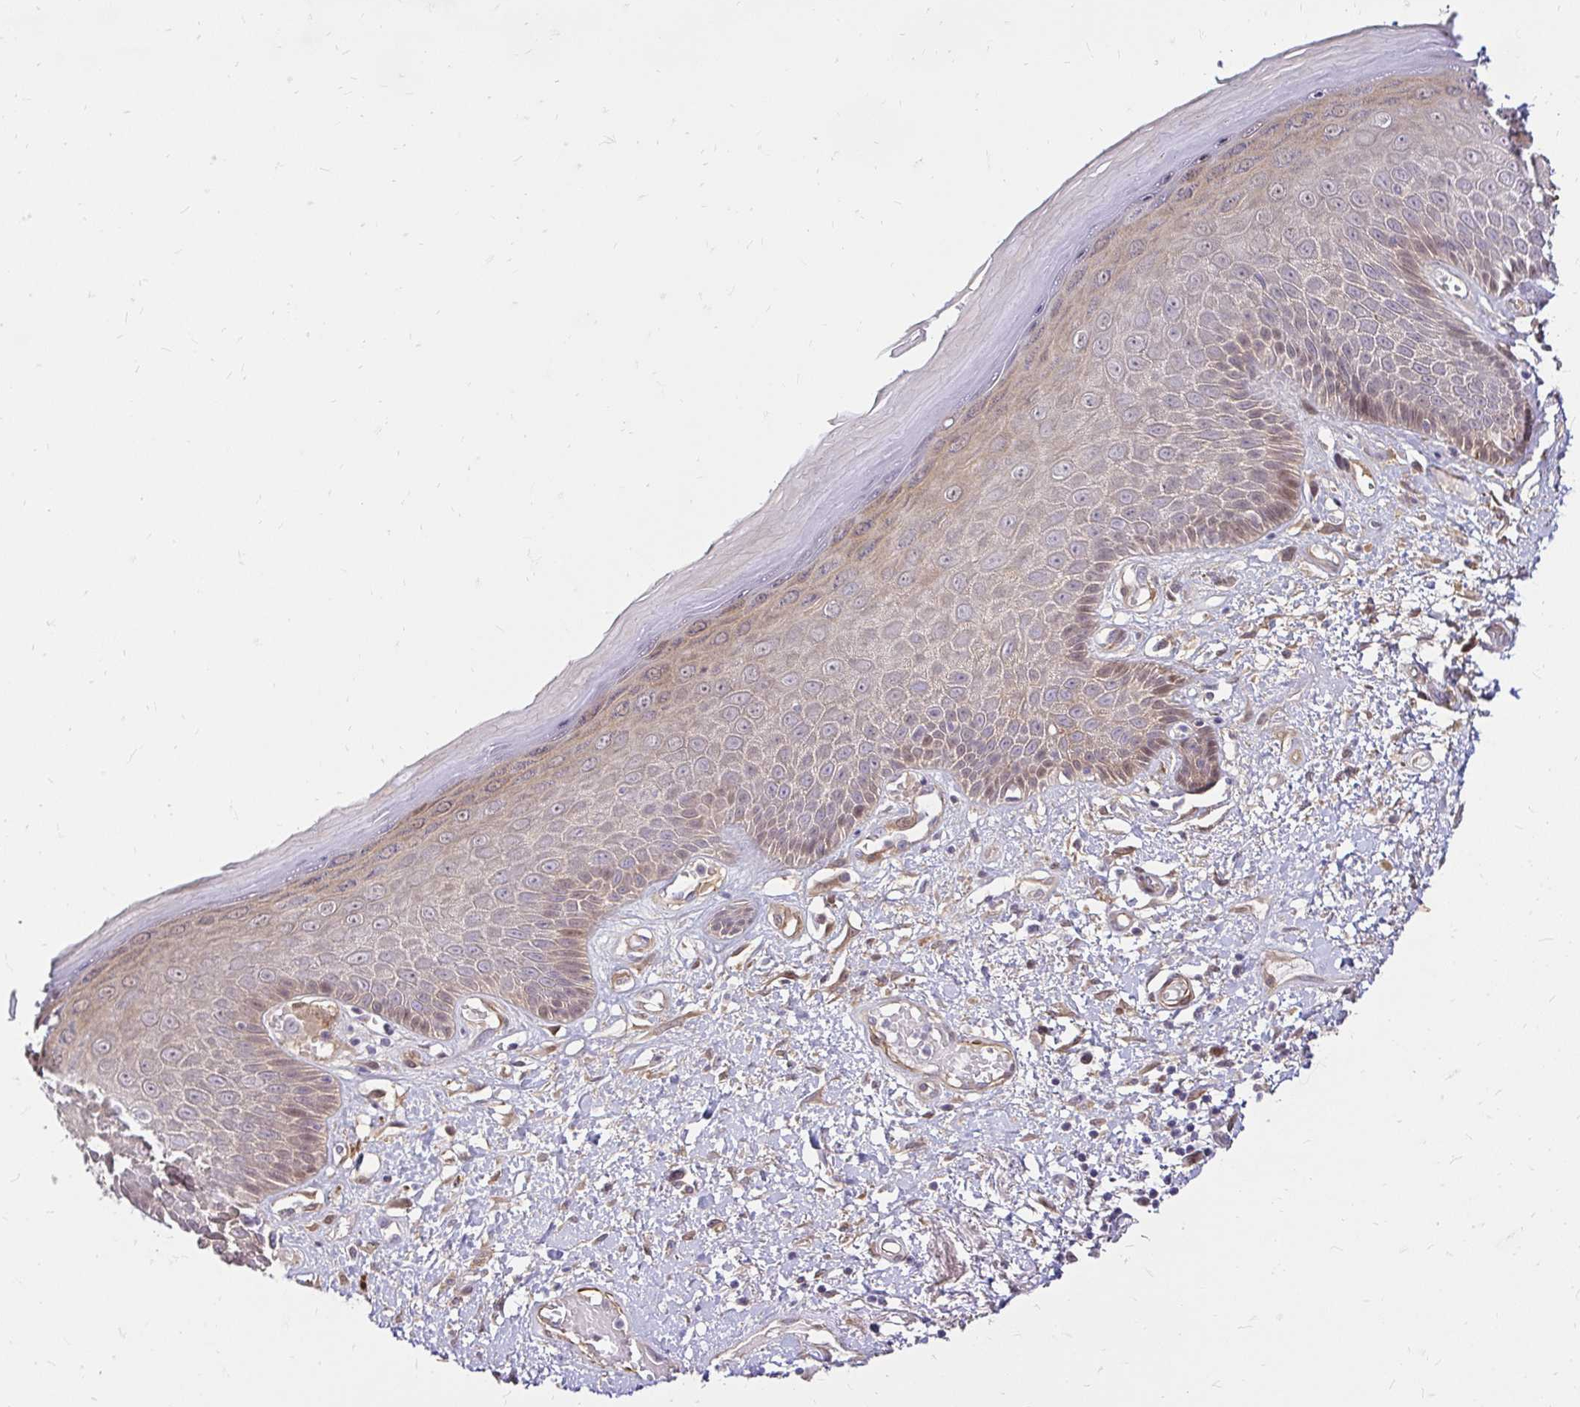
{"staining": {"intensity": "moderate", "quantity": "<25%", "location": "nuclear"}, "tissue": "skin", "cell_type": "Epidermal cells", "image_type": "normal", "snomed": [{"axis": "morphology", "description": "Normal tissue, NOS"}, {"axis": "topography", "description": "Anal"}, {"axis": "topography", "description": "Peripheral nerve tissue"}], "caption": "Immunohistochemical staining of benign human skin demonstrates <25% levels of moderate nuclear protein positivity in about <25% of epidermal cells. (DAB (3,3'-diaminobenzidine) IHC with brightfield microscopy, high magnification).", "gene": "YAP1", "patient": {"sex": "male", "age": 78}}